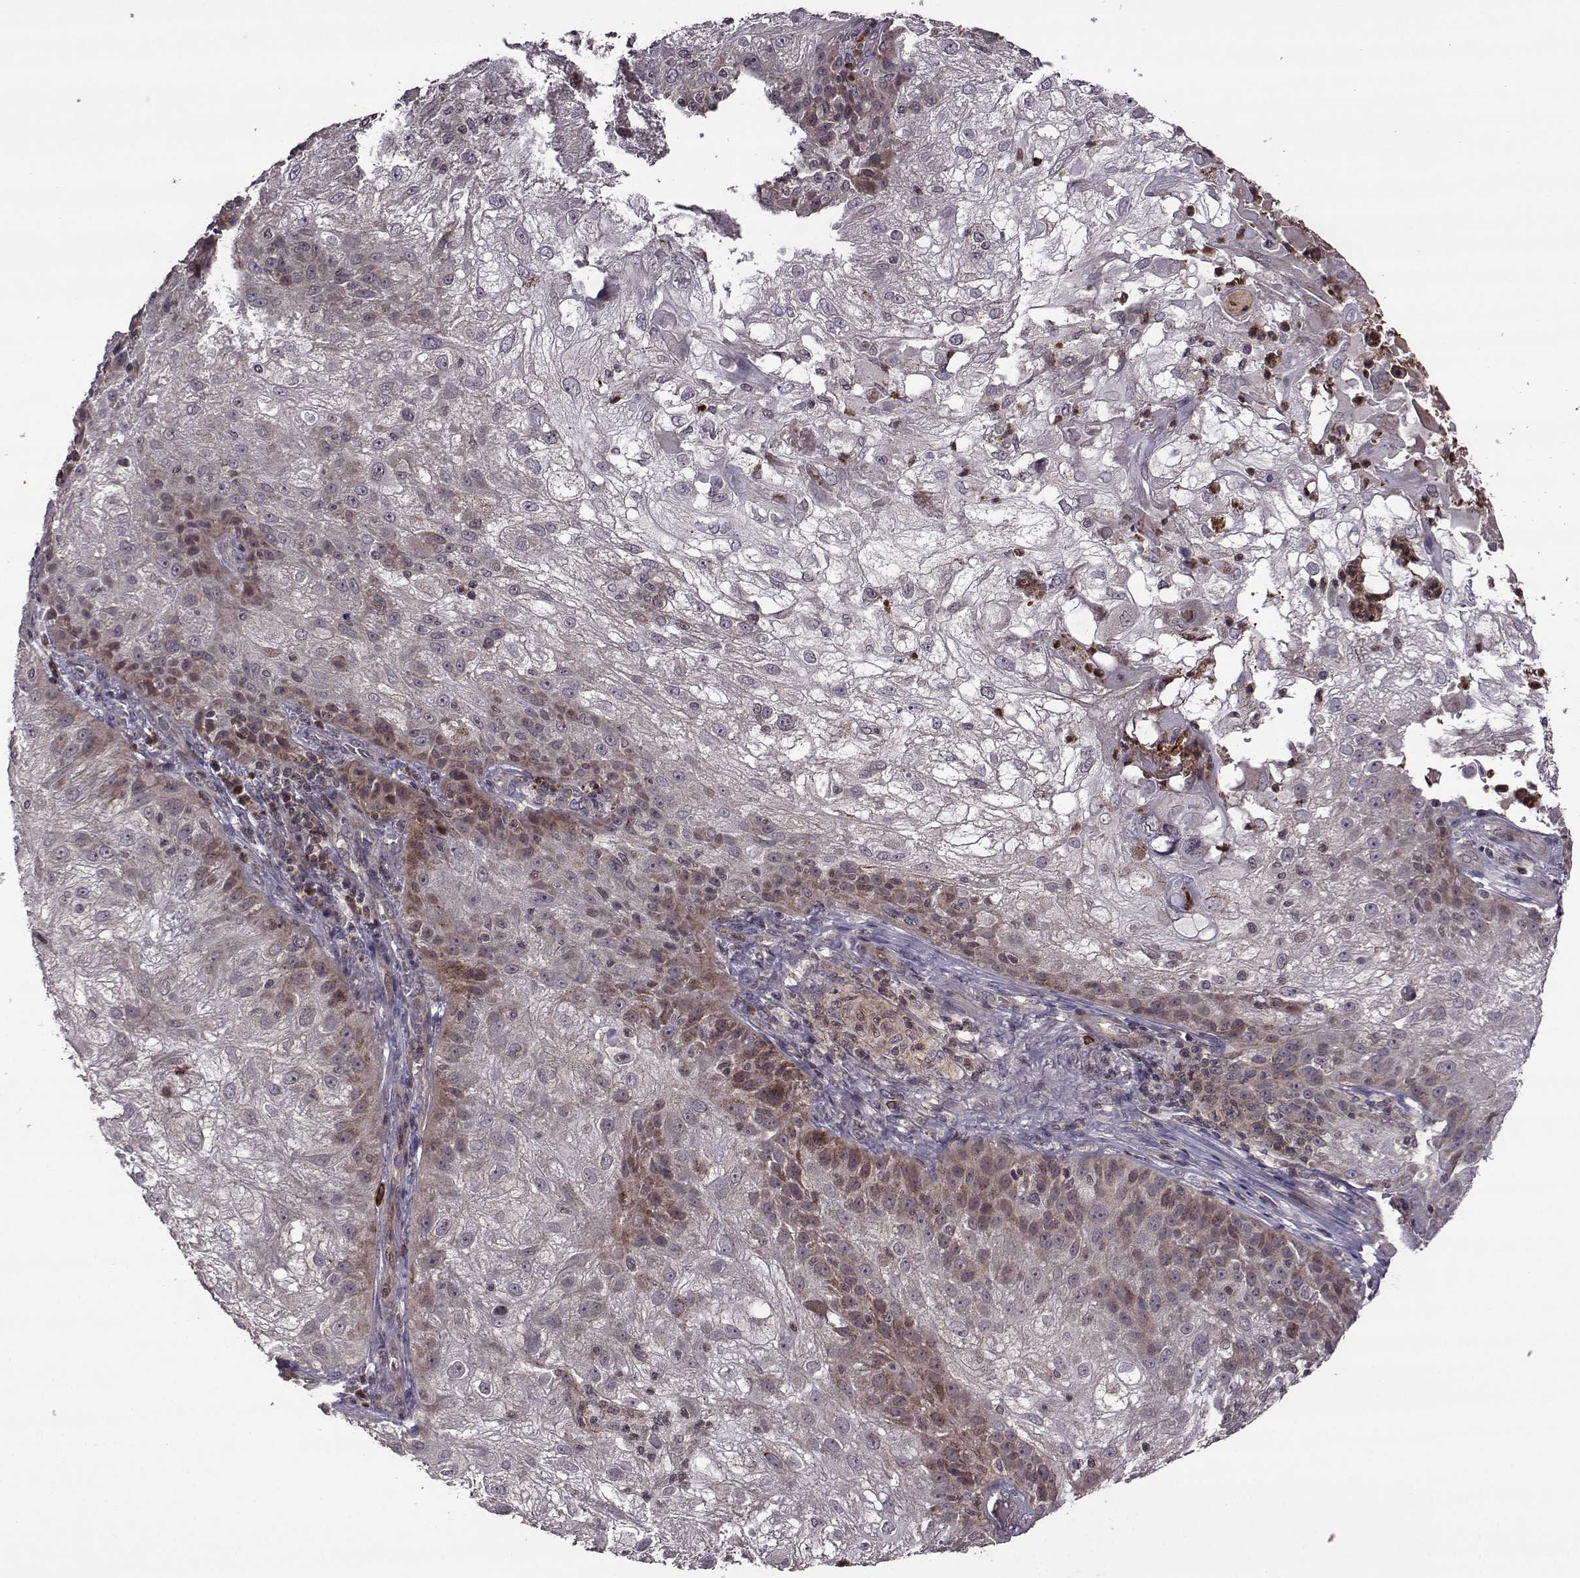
{"staining": {"intensity": "weak", "quantity": "<25%", "location": "cytoplasmic/membranous"}, "tissue": "skin cancer", "cell_type": "Tumor cells", "image_type": "cancer", "snomed": [{"axis": "morphology", "description": "Normal tissue, NOS"}, {"axis": "morphology", "description": "Squamous cell carcinoma, NOS"}, {"axis": "topography", "description": "Skin"}], "caption": "A micrograph of human skin squamous cell carcinoma is negative for staining in tumor cells.", "gene": "TRMU", "patient": {"sex": "female", "age": 83}}